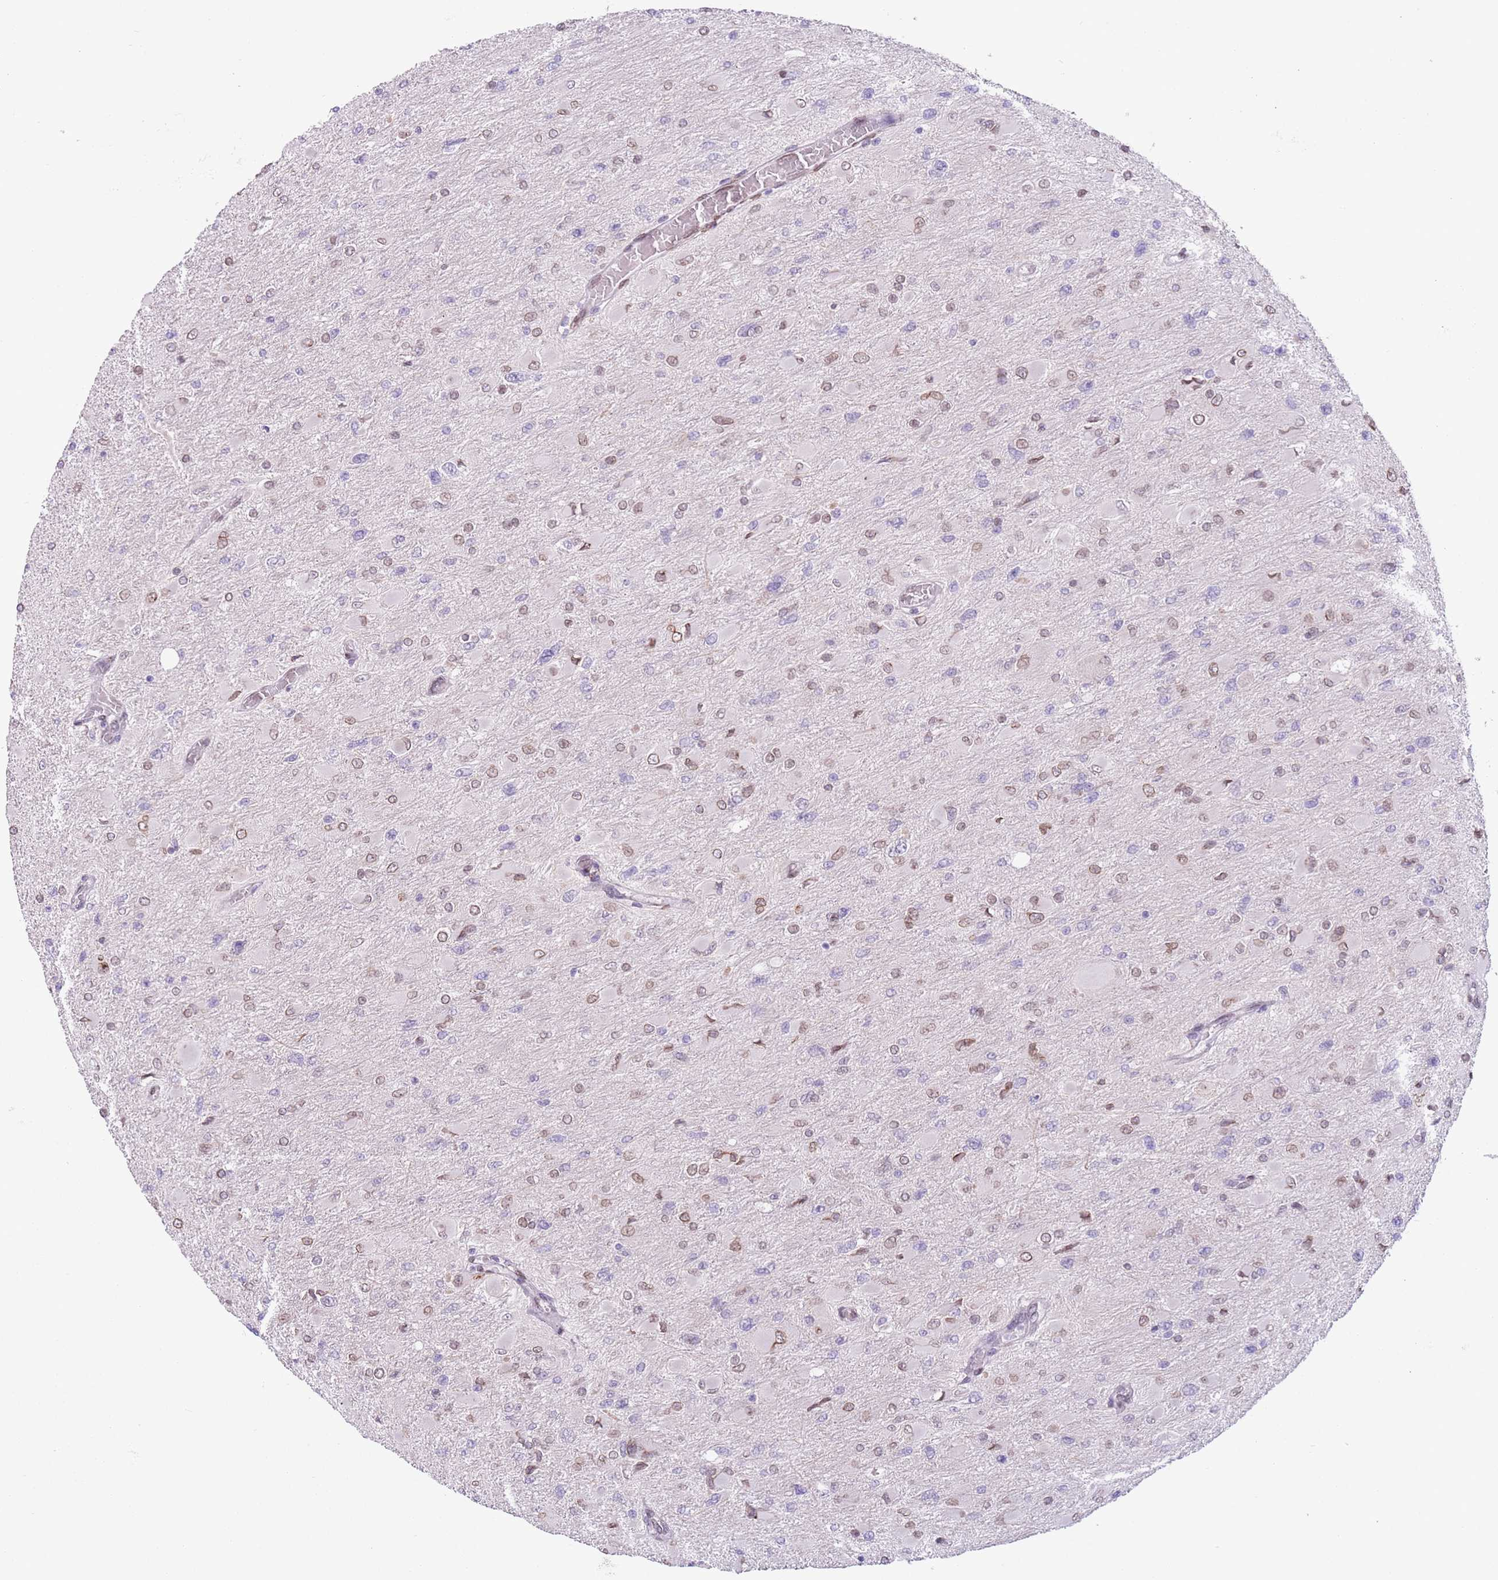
{"staining": {"intensity": "weak", "quantity": "25%-75%", "location": "cytoplasmic/membranous,nuclear"}, "tissue": "glioma", "cell_type": "Tumor cells", "image_type": "cancer", "snomed": [{"axis": "morphology", "description": "Glioma, malignant, High grade"}, {"axis": "topography", "description": "Cerebral cortex"}], "caption": "Weak cytoplasmic/membranous and nuclear protein staining is present in about 25%-75% of tumor cells in malignant high-grade glioma. The protein of interest is stained brown, and the nuclei are stained in blue (DAB (3,3'-diaminobenzidine) IHC with brightfield microscopy, high magnification).", "gene": "ZGLP1", "patient": {"sex": "female", "age": 36}}